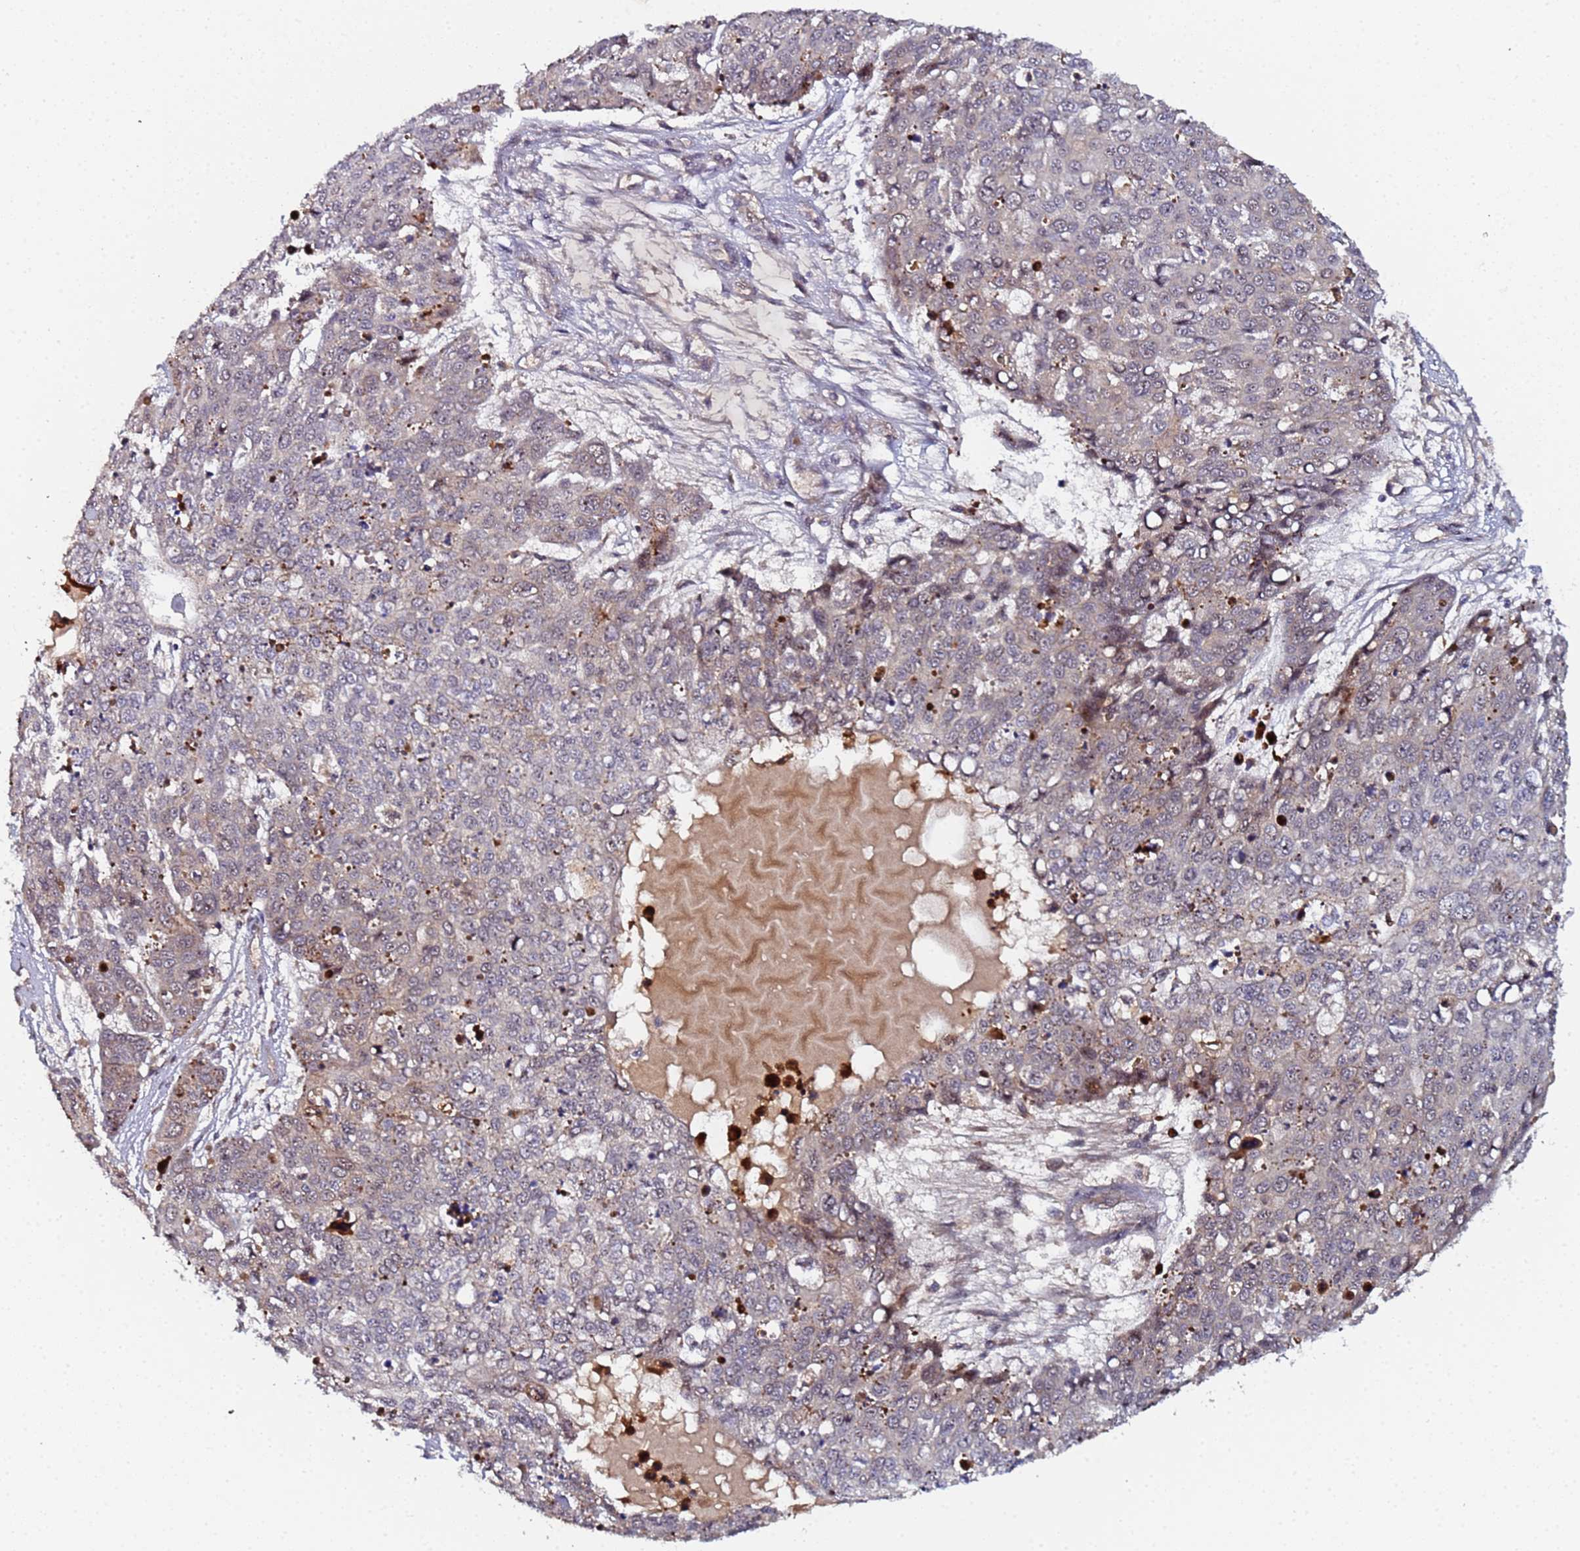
{"staining": {"intensity": "weak", "quantity": "<25%", "location": "cytoplasmic/membranous,nuclear"}, "tissue": "skin cancer", "cell_type": "Tumor cells", "image_type": "cancer", "snomed": [{"axis": "morphology", "description": "Squamous cell carcinoma, NOS"}, {"axis": "topography", "description": "Skin"}], "caption": "Tumor cells show no significant staining in squamous cell carcinoma (skin). The staining is performed using DAB (3,3'-diaminobenzidine) brown chromogen with nuclei counter-stained in using hematoxylin.", "gene": "OSER1", "patient": {"sex": "male", "age": 71}}